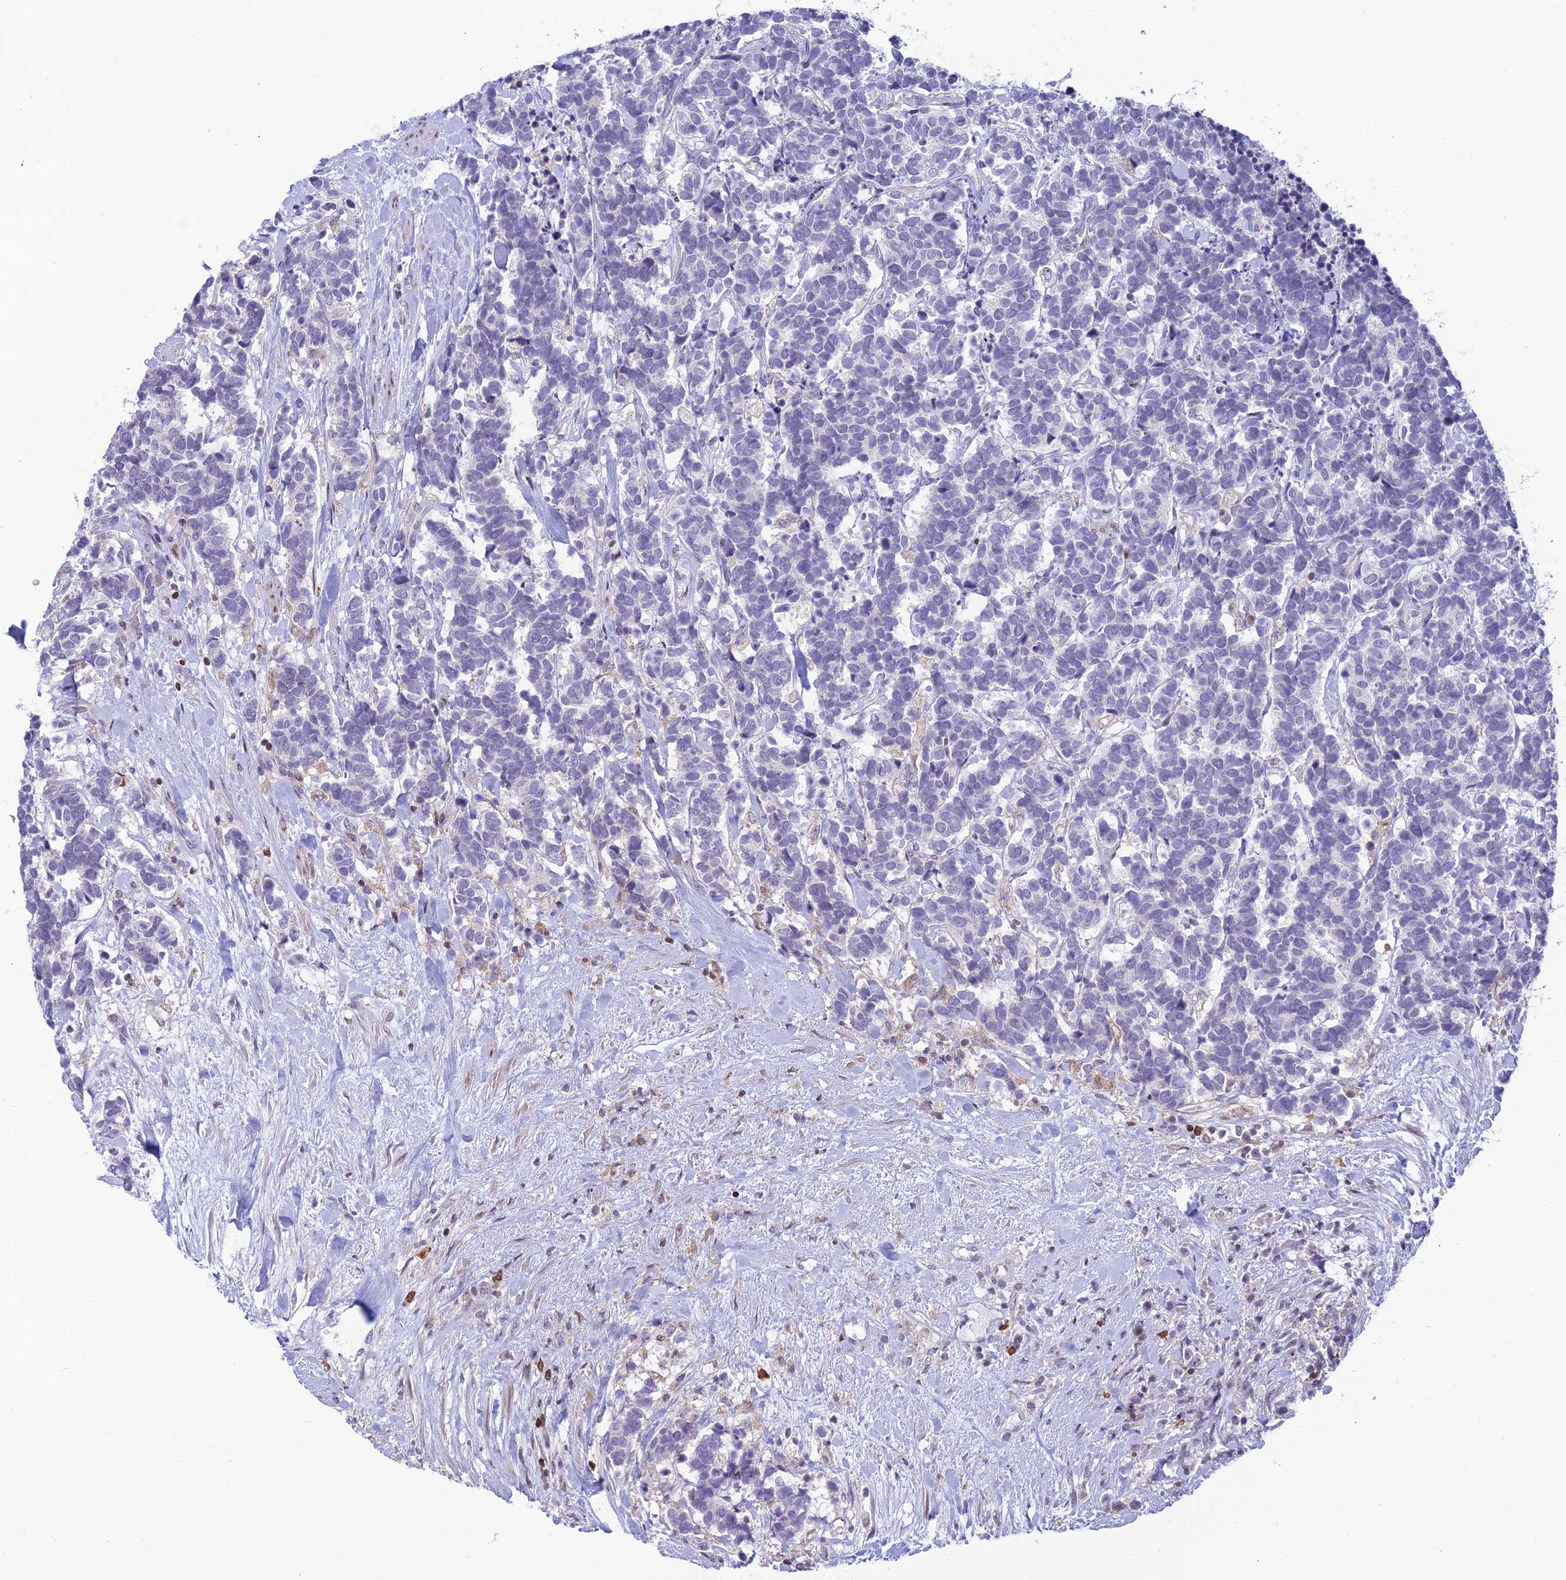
{"staining": {"intensity": "negative", "quantity": "none", "location": "none"}, "tissue": "carcinoid", "cell_type": "Tumor cells", "image_type": "cancer", "snomed": [{"axis": "morphology", "description": "Carcinoma, NOS"}, {"axis": "morphology", "description": "Carcinoid, malignant, NOS"}, {"axis": "topography", "description": "Prostate"}], "caption": "A high-resolution micrograph shows IHC staining of carcinoma, which reveals no significant positivity in tumor cells.", "gene": "FAM186B", "patient": {"sex": "male", "age": 57}}